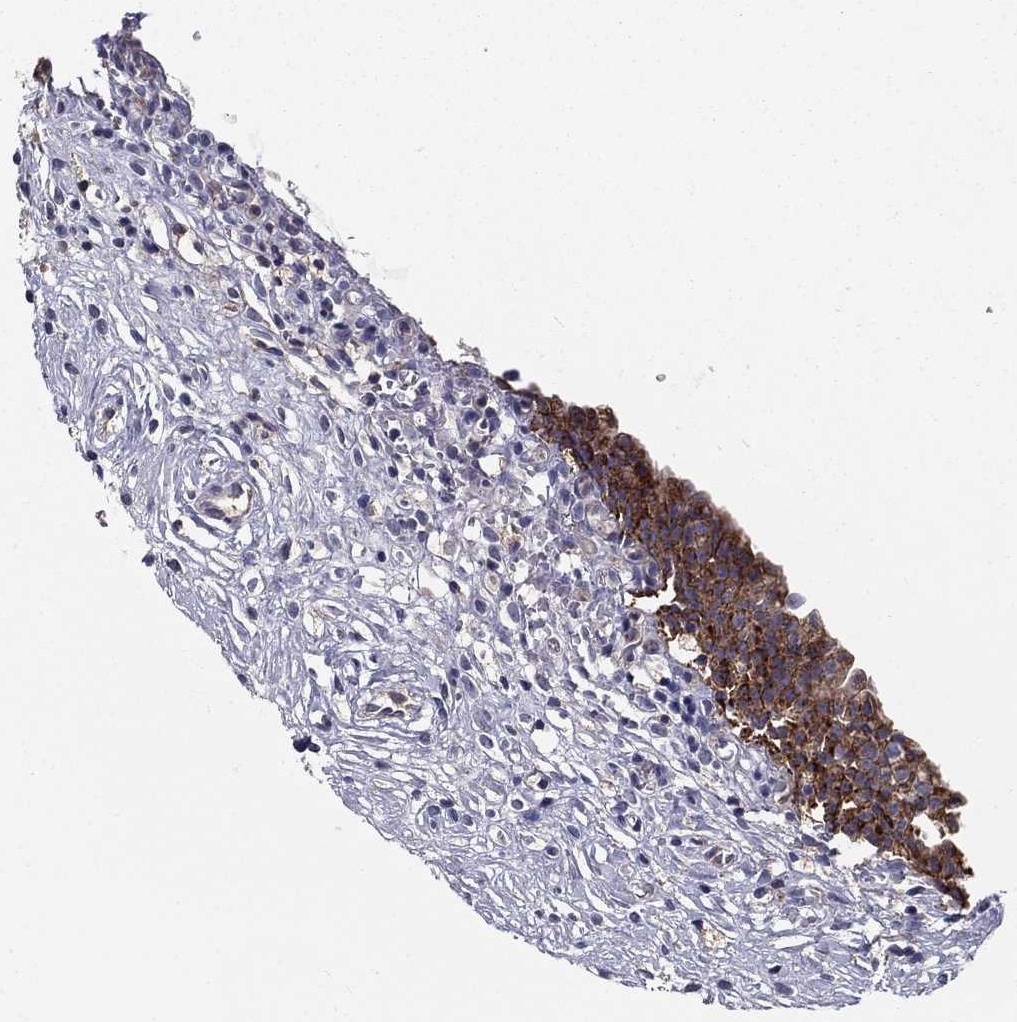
{"staining": {"intensity": "strong", "quantity": ">75%", "location": "cytoplasmic/membranous"}, "tissue": "urinary bladder", "cell_type": "Urothelial cells", "image_type": "normal", "snomed": [{"axis": "morphology", "description": "Normal tissue, NOS"}, {"axis": "topography", "description": "Urinary bladder"}], "caption": "Normal urinary bladder was stained to show a protein in brown. There is high levels of strong cytoplasmic/membranous staining in about >75% of urothelial cells. (Stains: DAB (3,3'-diaminobenzidine) in brown, nuclei in blue, Microscopy: brightfield microscopy at high magnification).", "gene": "ALDH4A1", "patient": {"sex": "male", "age": 76}}